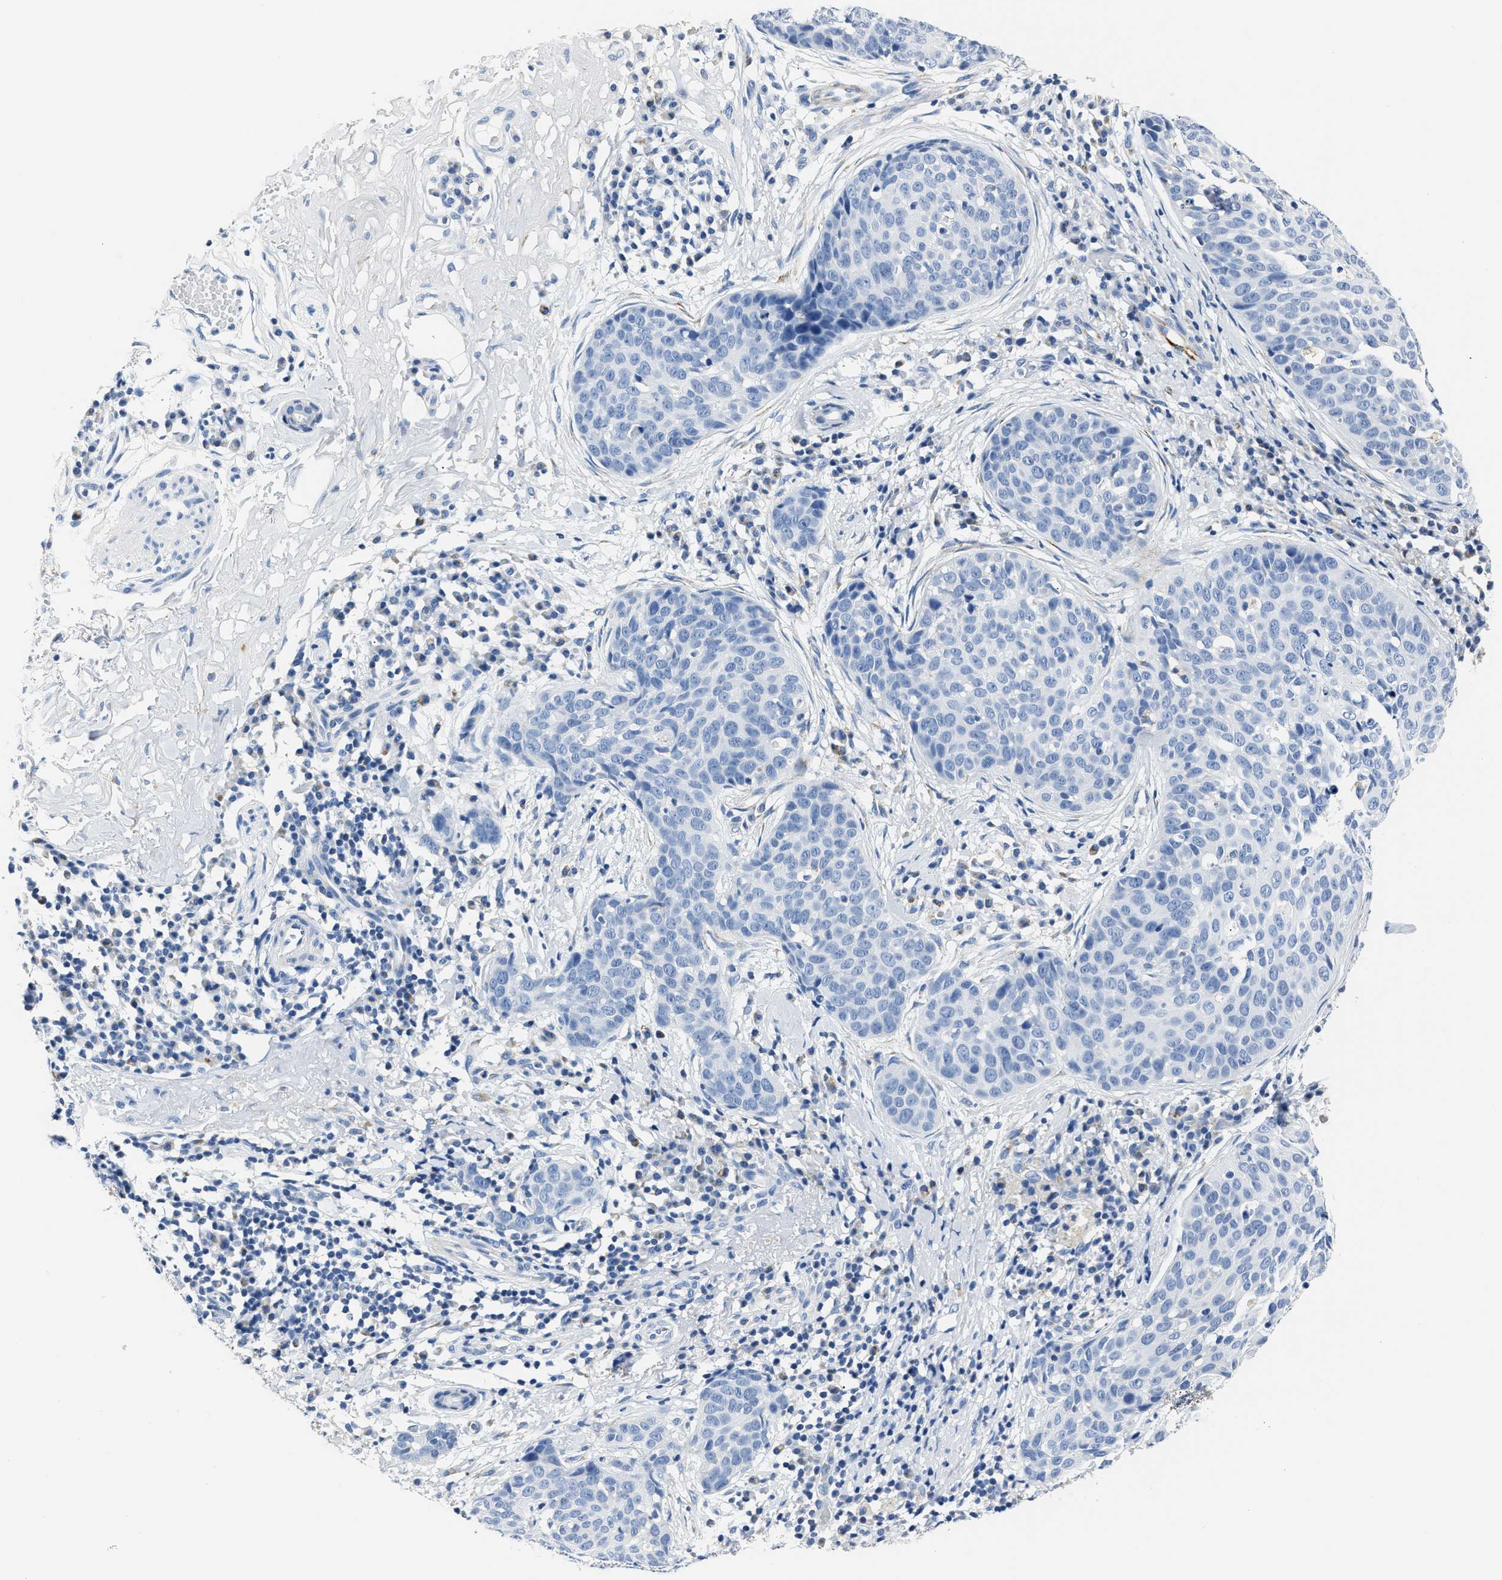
{"staining": {"intensity": "negative", "quantity": "none", "location": "none"}, "tissue": "skin cancer", "cell_type": "Tumor cells", "image_type": "cancer", "snomed": [{"axis": "morphology", "description": "Squamous cell carcinoma in situ, NOS"}, {"axis": "morphology", "description": "Squamous cell carcinoma, NOS"}, {"axis": "topography", "description": "Skin"}], "caption": "Skin cancer was stained to show a protein in brown. There is no significant expression in tumor cells.", "gene": "AMACR", "patient": {"sex": "male", "age": 93}}